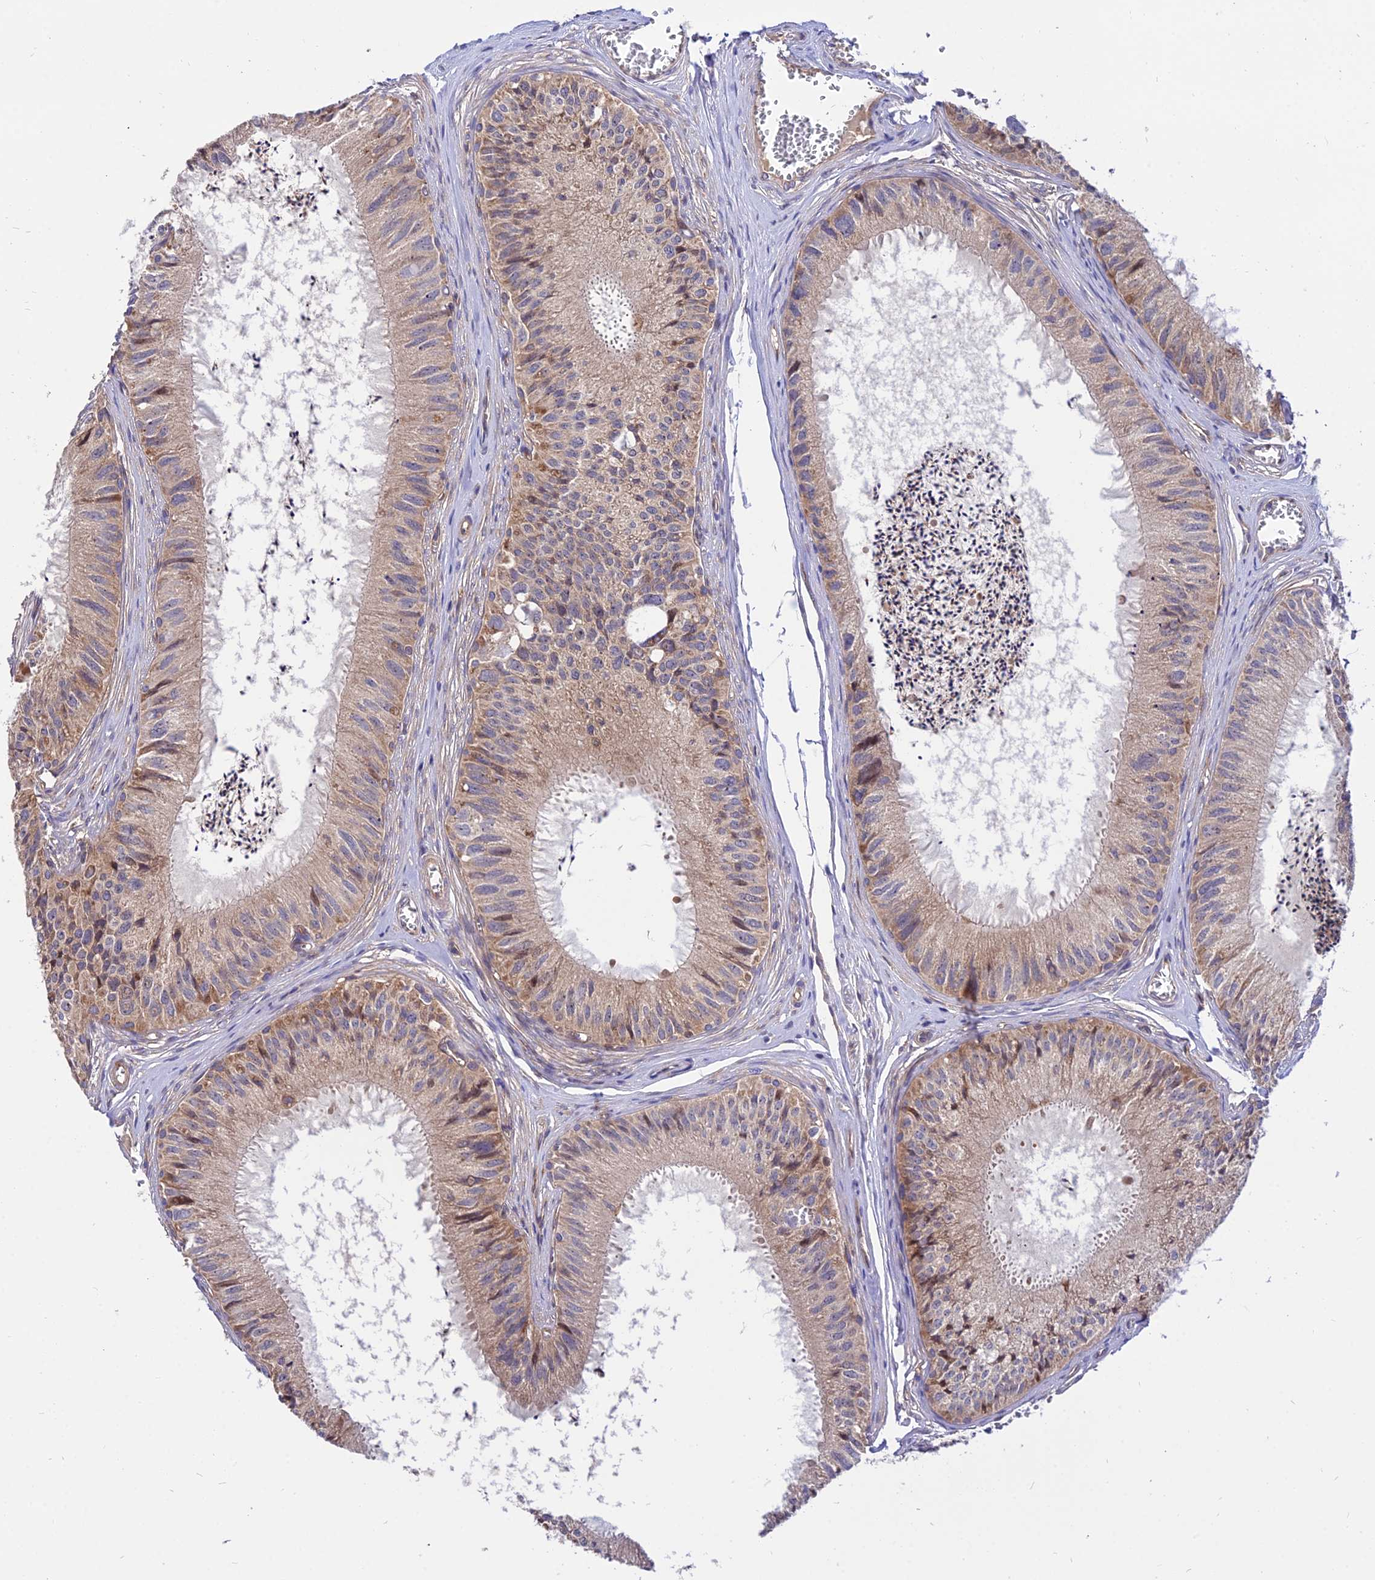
{"staining": {"intensity": "strong", "quantity": "<25%", "location": "cytoplasmic/membranous"}, "tissue": "epididymis", "cell_type": "Glandular cells", "image_type": "normal", "snomed": [{"axis": "morphology", "description": "Normal tissue, NOS"}, {"axis": "topography", "description": "Epididymis"}], "caption": "Protein staining demonstrates strong cytoplasmic/membranous expression in about <25% of glandular cells in benign epididymis. (DAB IHC with brightfield microscopy, high magnification).", "gene": "CDC37L1", "patient": {"sex": "male", "age": 79}}